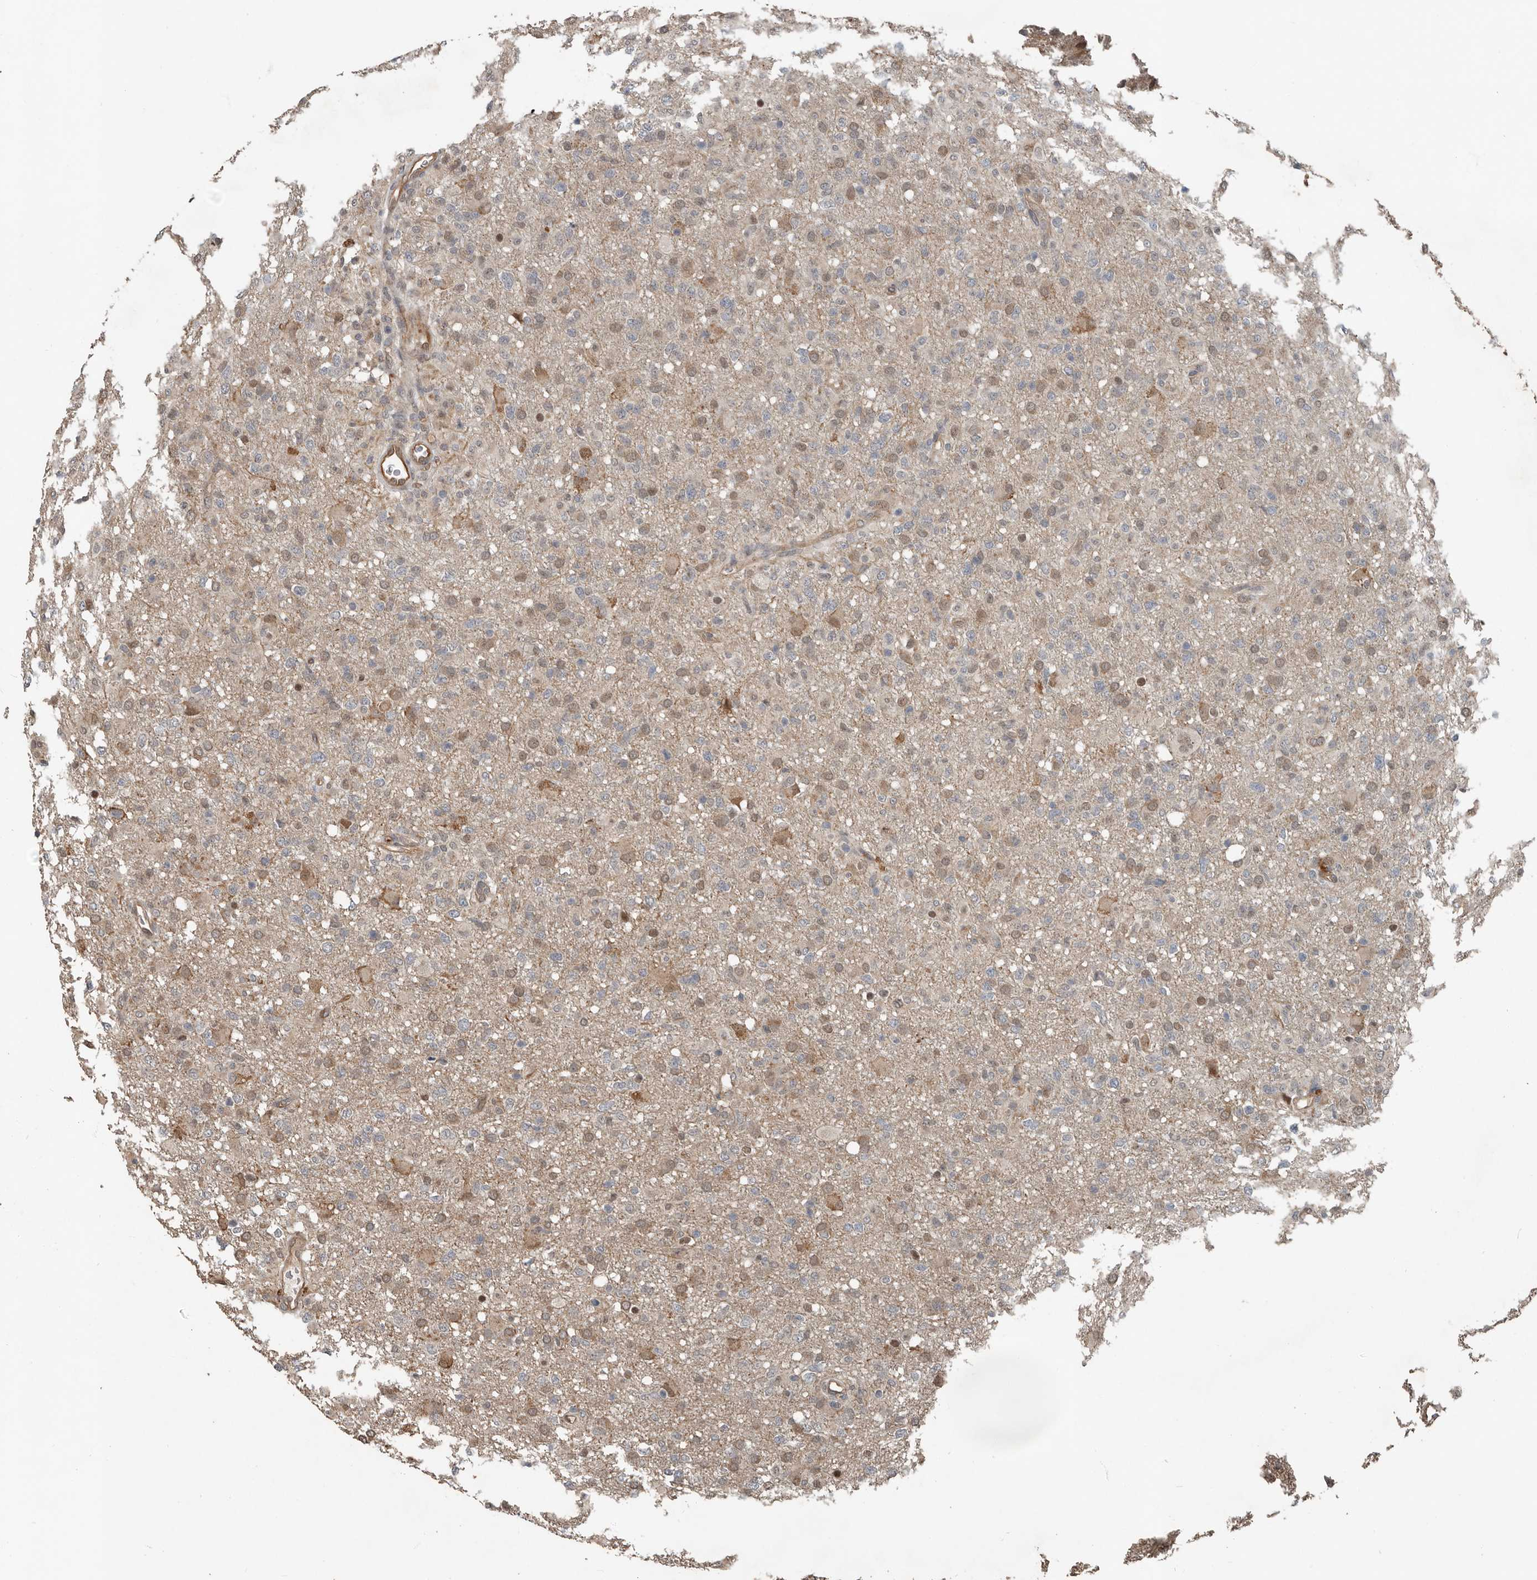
{"staining": {"intensity": "weak", "quantity": "25%-75%", "location": "nuclear"}, "tissue": "glioma", "cell_type": "Tumor cells", "image_type": "cancer", "snomed": [{"axis": "morphology", "description": "Glioma, malignant, High grade"}, {"axis": "topography", "description": "Brain"}], "caption": "Glioma stained for a protein (brown) displays weak nuclear positive positivity in approximately 25%-75% of tumor cells.", "gene": "YOD1", "patient": {"sex": "female", "age": 57}}